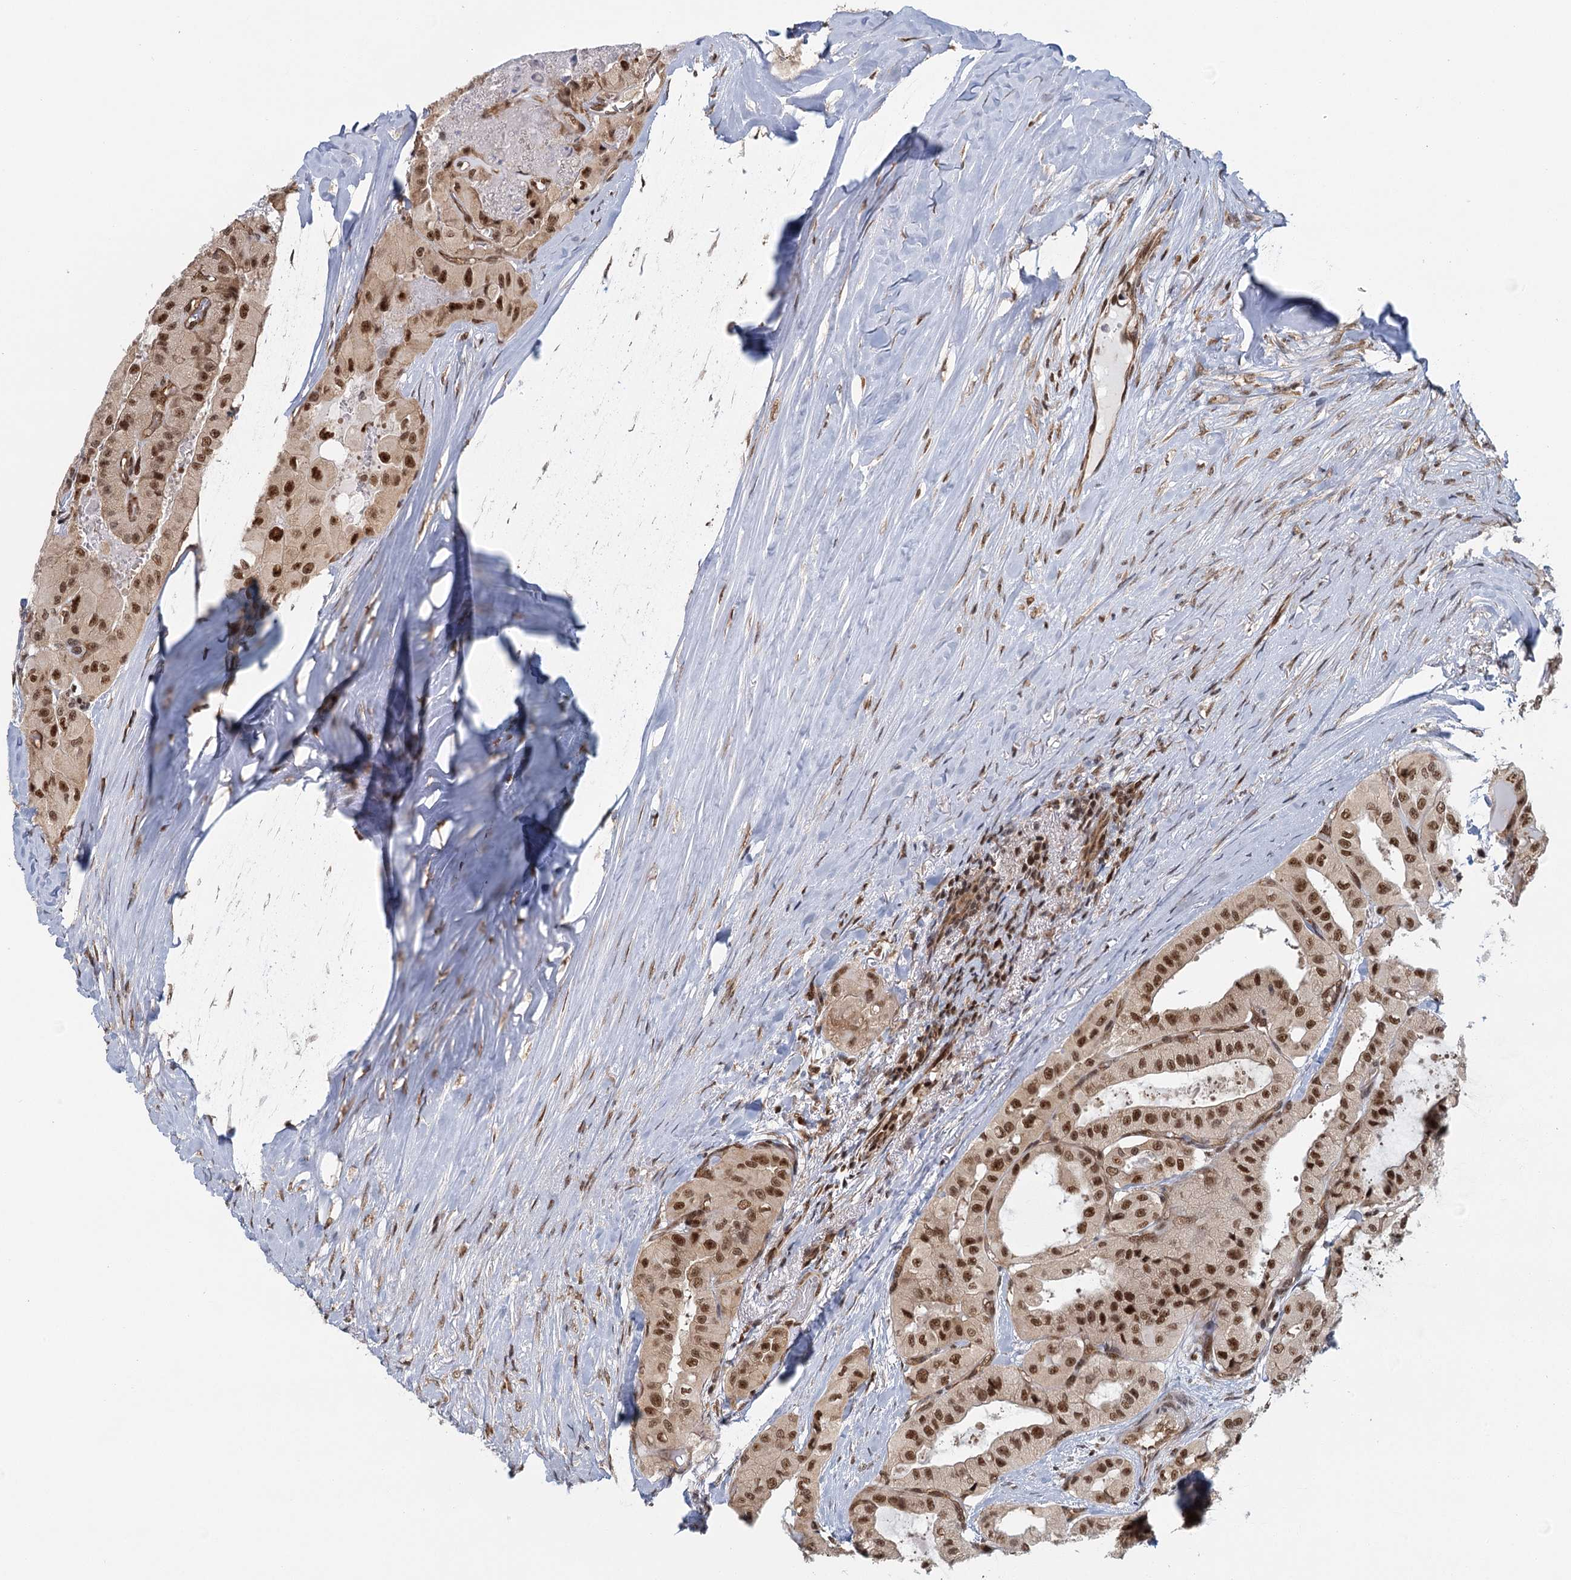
{"staining": {"intensity": "strong", "quantity": ">75%", "location": "nuclear"}, "tissue": "thyroid cancer", "cell_type": "Tumor cells", "image_type": "cancer", "snomed": [{"axis": "morphology", "description": "Papillary adenocarcinoma, NOS"}, {"axis": "topography", "description": "Thyroid gland"}], "caption": "Papillary adenocarcinoma (thyroid) was stained to show a protein in brown. There is high levels of strong nuclear positivity in about >75% of tumor cells. The staining was performed using DAB (3,3'-diaminobenzidine), with brown indicating positive protein expression. Nuclei are stained blue with hematoxylin.", "gene": "GPATCH11", "patient": {"sex": "female", "age": 59}}